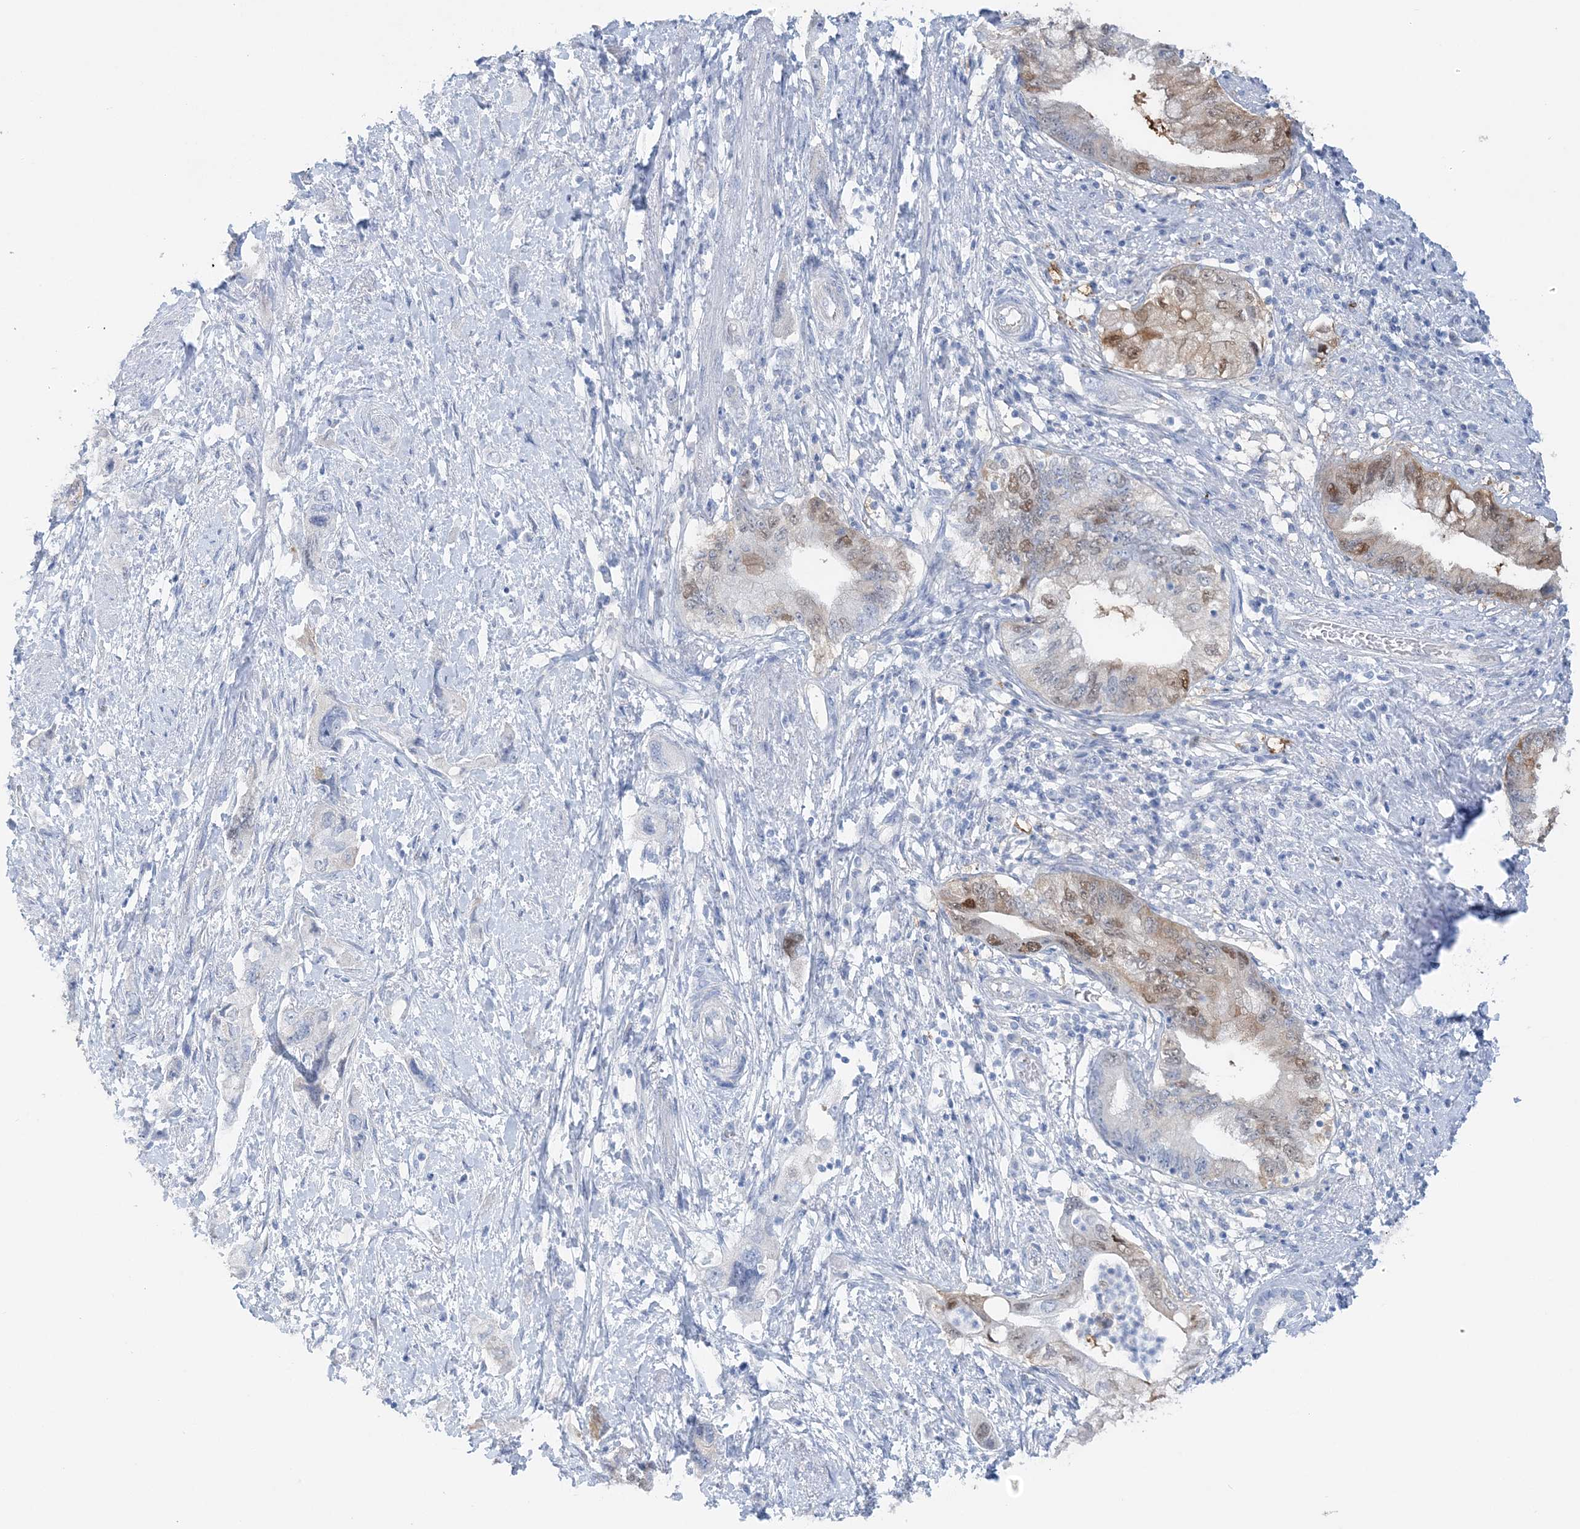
{"staining": {"intensity": "moderate", "quantity": "25%-75%", "location": "cytoplasmic/membranous,nuclear"}, "tissue": "pancreatic cancer", "cell_type": "Tumor cells", "image_type": "cancer", "snomed": [{"axis": "morphology", "description": "Adenocarcinoma, NOS"}, {"axis": "topography", "description": "Pancreas"}], "caption": "An immunohistochemistry micrograph of neoplastic tissue is shown. Protein staining in brown highlights moderate cytoplasmic/membranous and nuclear positivity in pancreatic cancer (adenocarcinoma) within tumor cells.", "gene": "HMGCS1", "patient": {"sex": "female", "age": 73}}